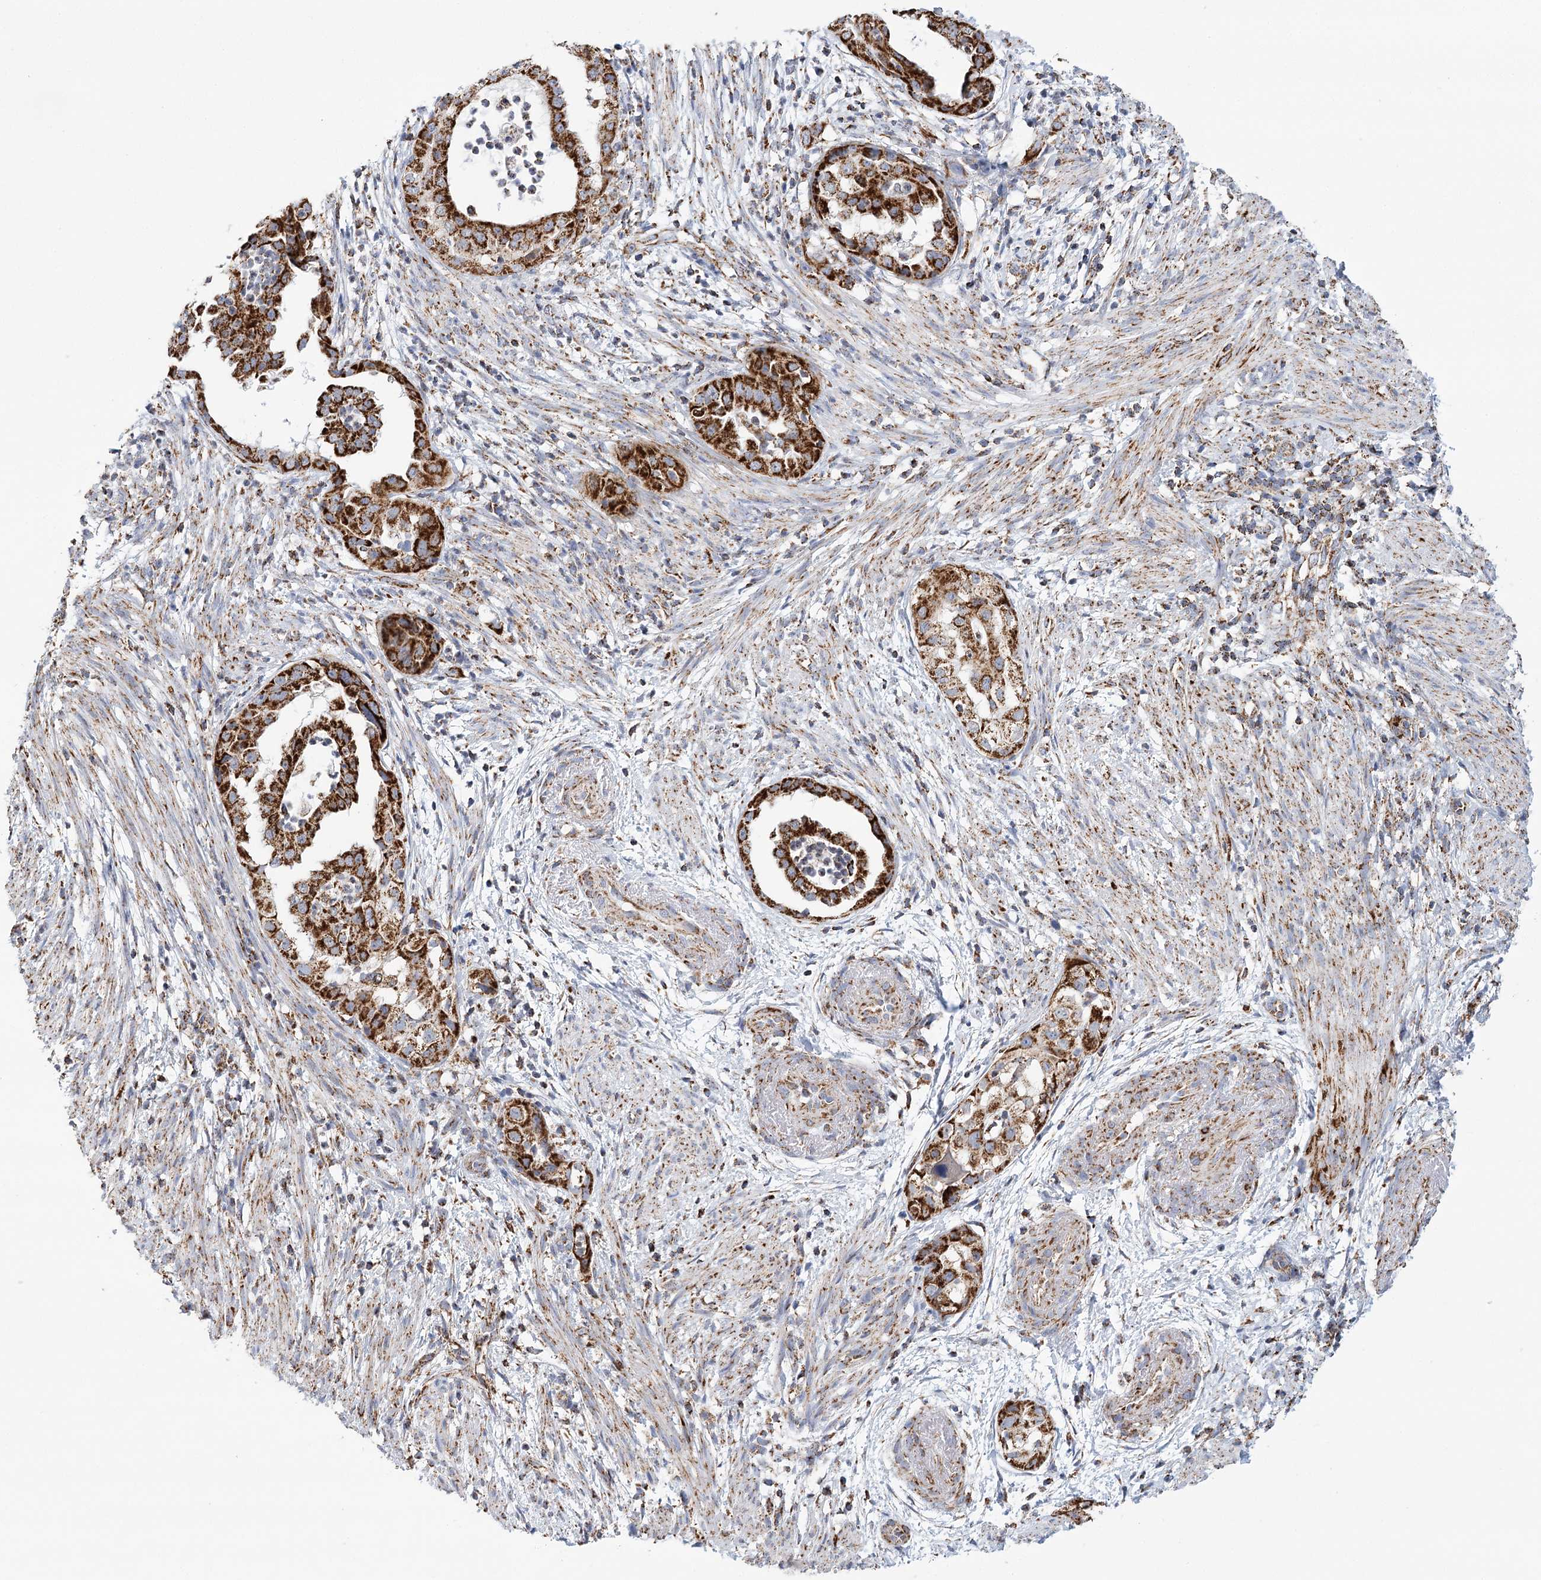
{"staining": {"intensity": "strong", "quantity": ">75%", "location": "cytoplasmic/membranous"}, "tissue": "endometrial cancer", "cell_type": "Tumor cells", "image_type": "cancer", "snomed": [{"axis": "morphology", "description": "Adenocarcinoma, NOS"}, {"axis": "topography", "description": "Endometrium"}], "caption": "Endometrial adenocarcinoma was stained to show a protein in brown. There is high levels of strong cytoplasmic/membranous positivity in approximately >75% of tumor cells. (DAB (3,3'-diaminobenzidine) IHC, brown staining for protein, blue staining for nuclei).", "gene": "LSS", "patient": {"sex": "female", "age": 85}}